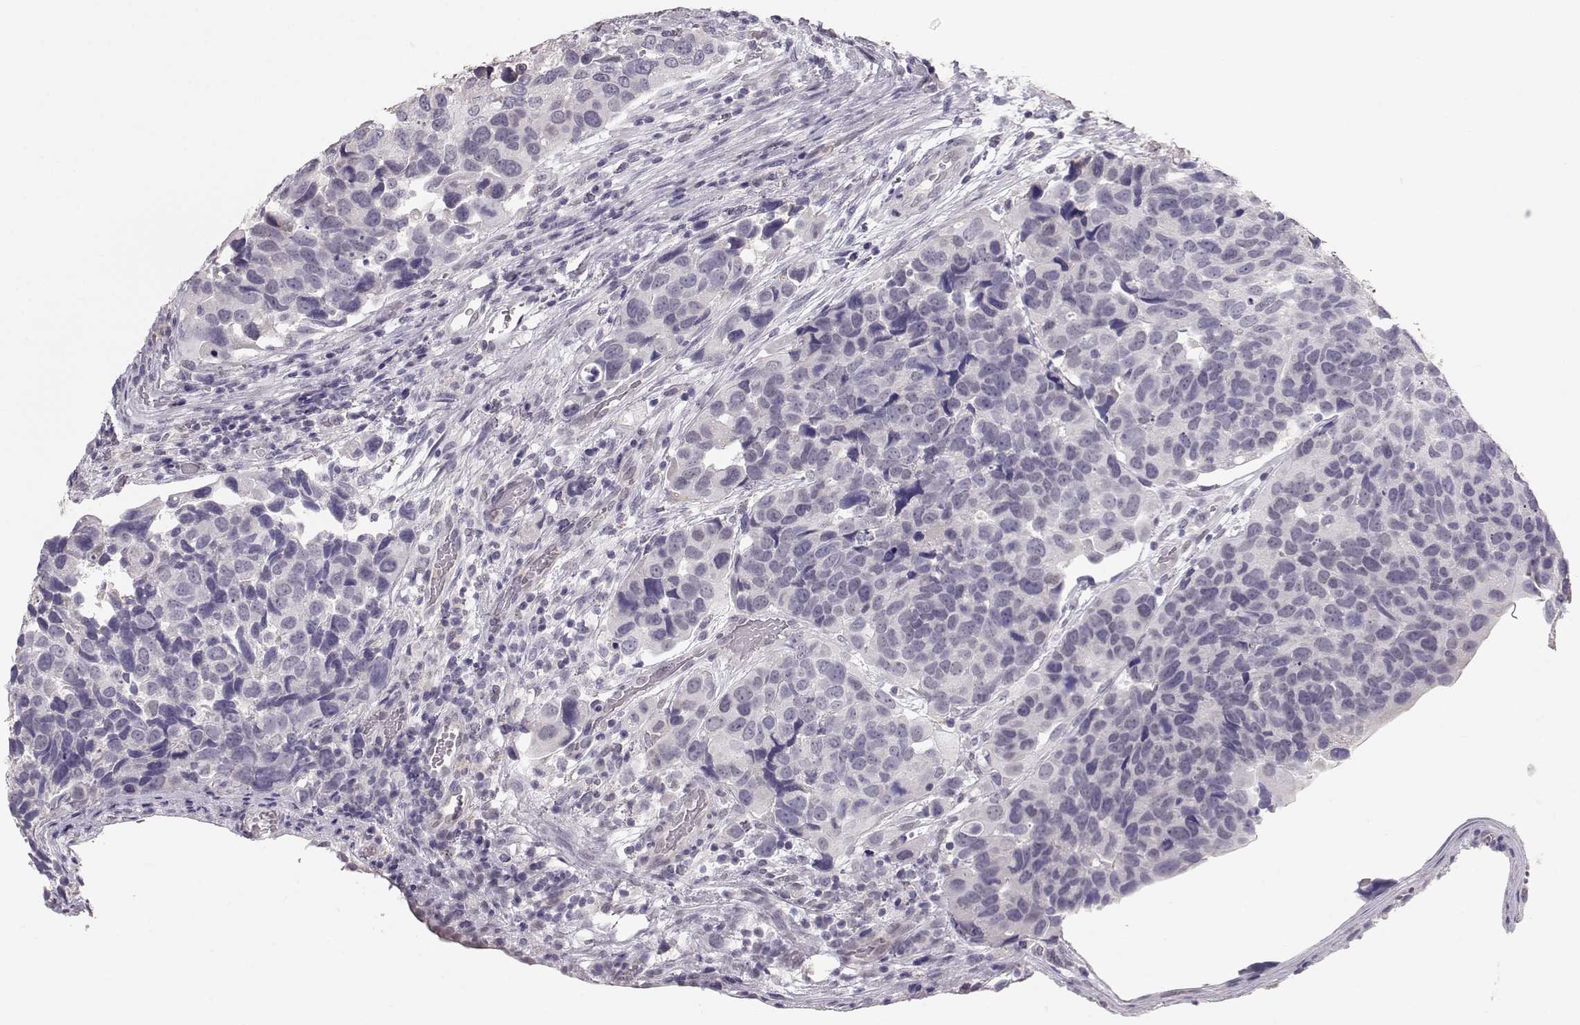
{"staining": {"intensity": "negative", "quantity": "none", "location": "none"}, "tissue": "urothelial cancer", "cell_type": "Tumor cells", "image_type": "cancer", "snomed": [{"axis": "morphology", "description": "Urothelial carcinoma, High grade"}, {"axis": "topography", "description": "Urinary bladder"}], "caption": "The photomicrograph shows no significant staining in tumor cells of urothelial cancer.", "gene": "POU1F1", "patient": {"sex": "male", "age": 60}}